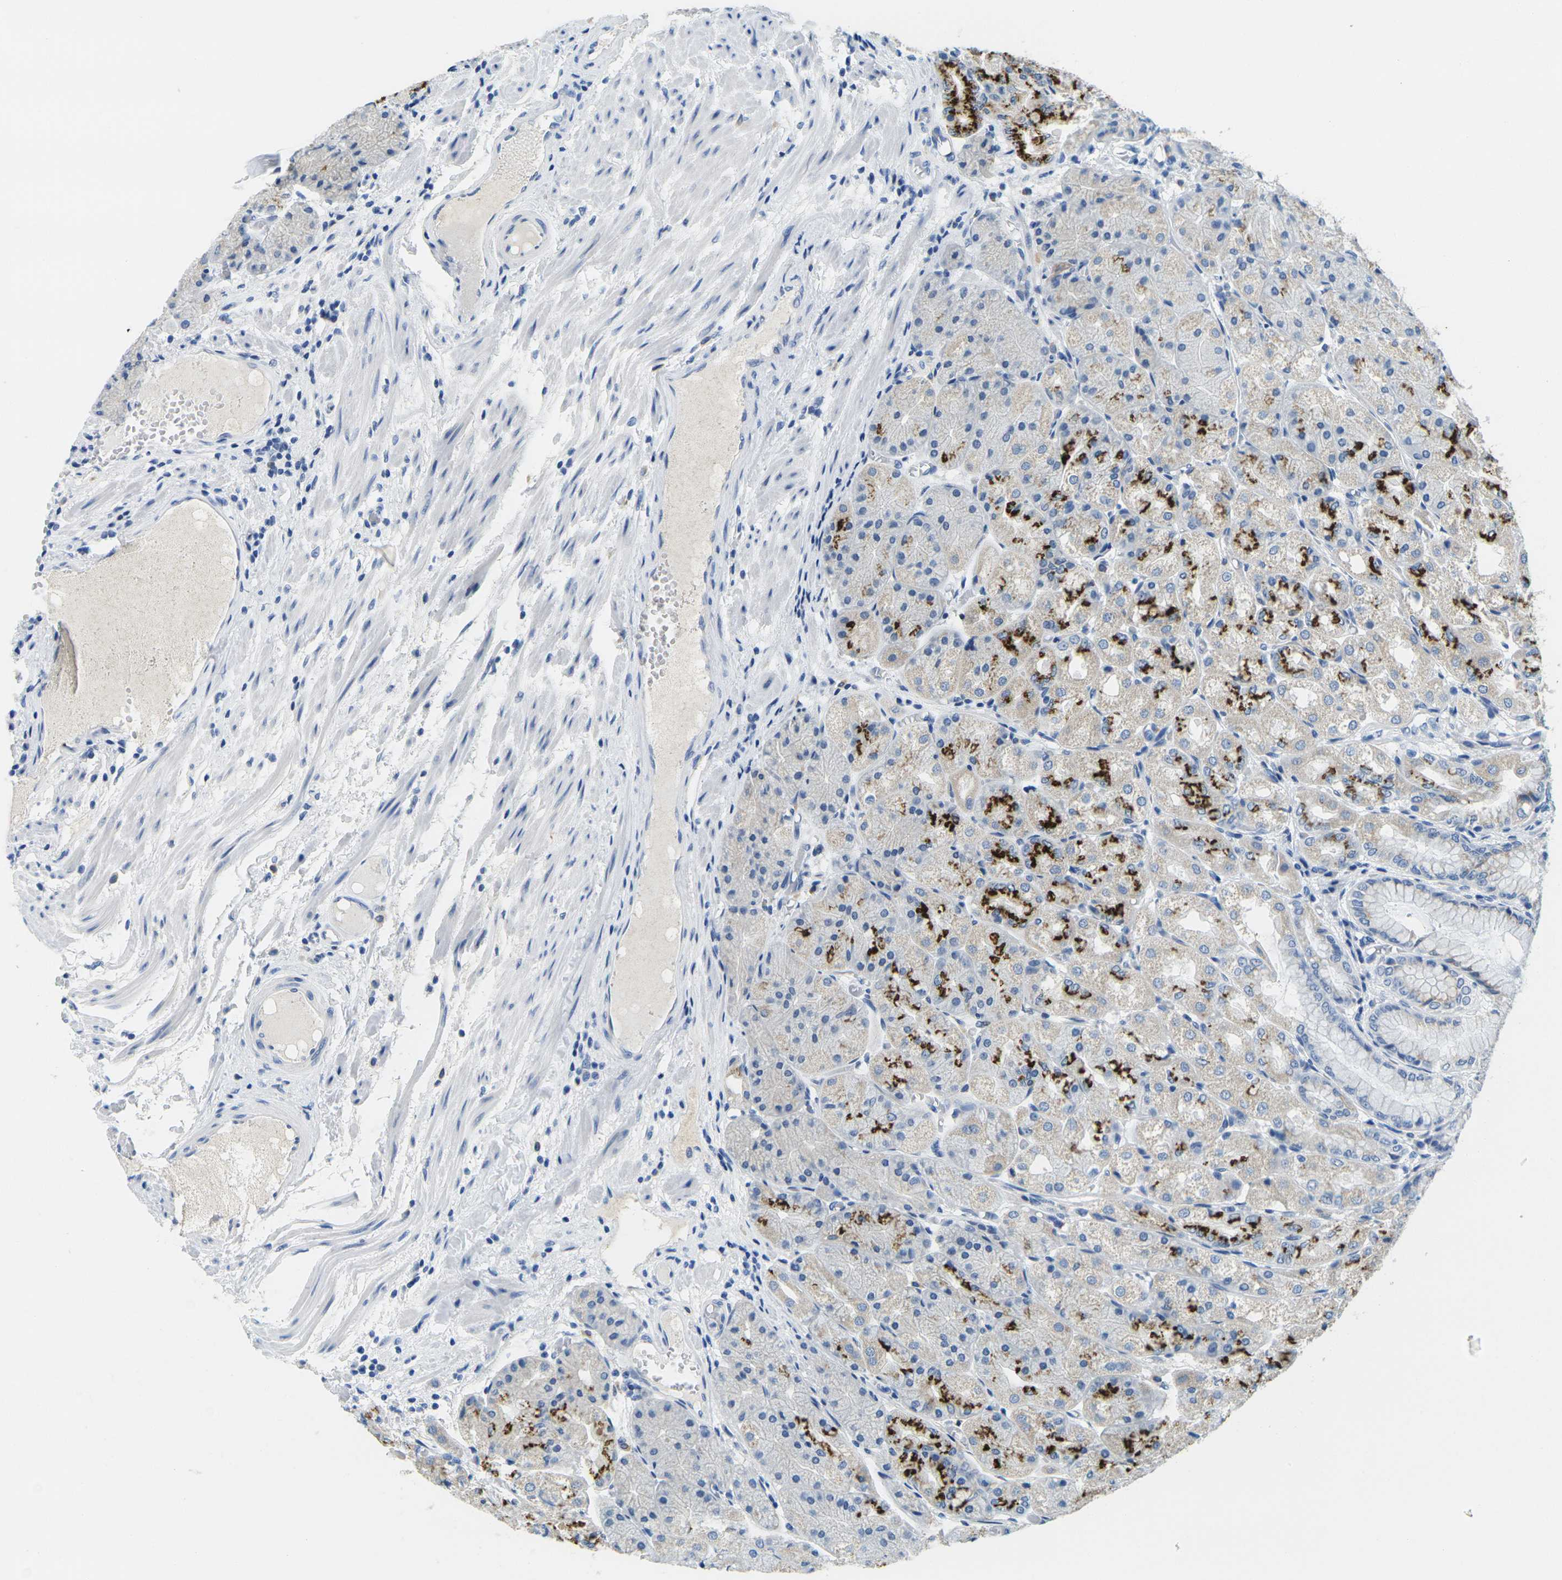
{"staining": {"intensity": "strong", "quantity": "25%-75%", "location": "cytoplasmic/membranous"}, "tissue": "stomach", "cell_type": "Glandular cells", "image_type": "normal", "snomed": [{"axis": "morphology", "description": "Normal tissue, NOS"}, {"axis": "topography", "description": "Stomach, upper"}], "caption": "Stomach stained with a brown dye displays strong cytoplasmic/membranous positive expression in about 25%-75% of glandular cells.", "gene": "FAM3D", "patient": {"sex": "male", "age": 72}}